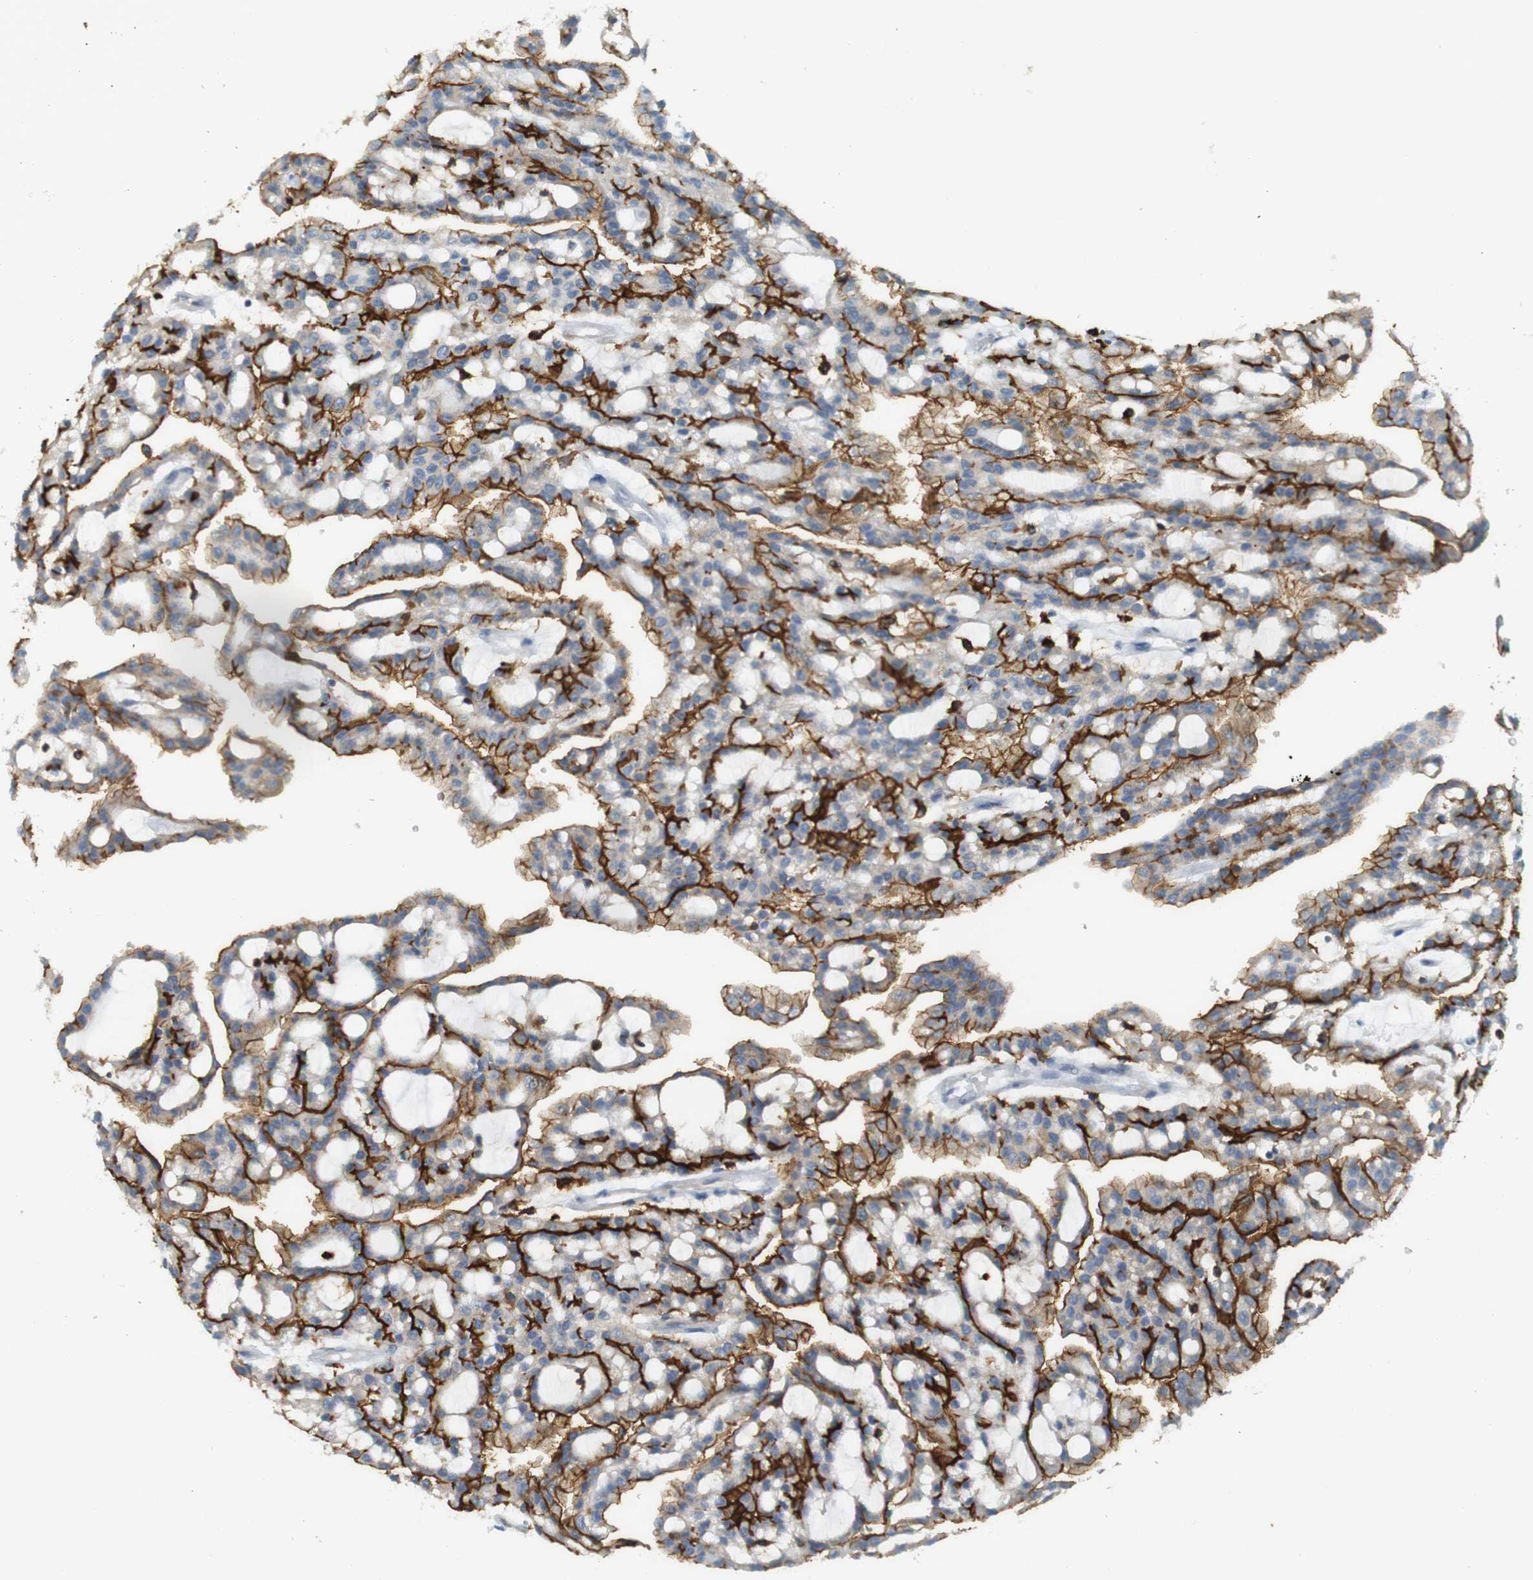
{"staining": {"intensity": "moderate", "quantity": "25%-75%", "location": "cytoplasmic/membranous"}, "tissue": "renal cancer", "cell_type": "Tumor cells", "image_type": "cancer", "snomed": [{"axis": "morphology", "description": "Adenocarcinoma, NOS"}, {"axis": "topography", "description": "Kidney"}], "caption": "This is a micrograph of IHC staining of adenocarcinoma (renal), which shows moderate positivity in the cytoplasmic/membranous of tumor cells.", "gene": "SIRPA", "patient": {"sex": "male", "age": 63}}